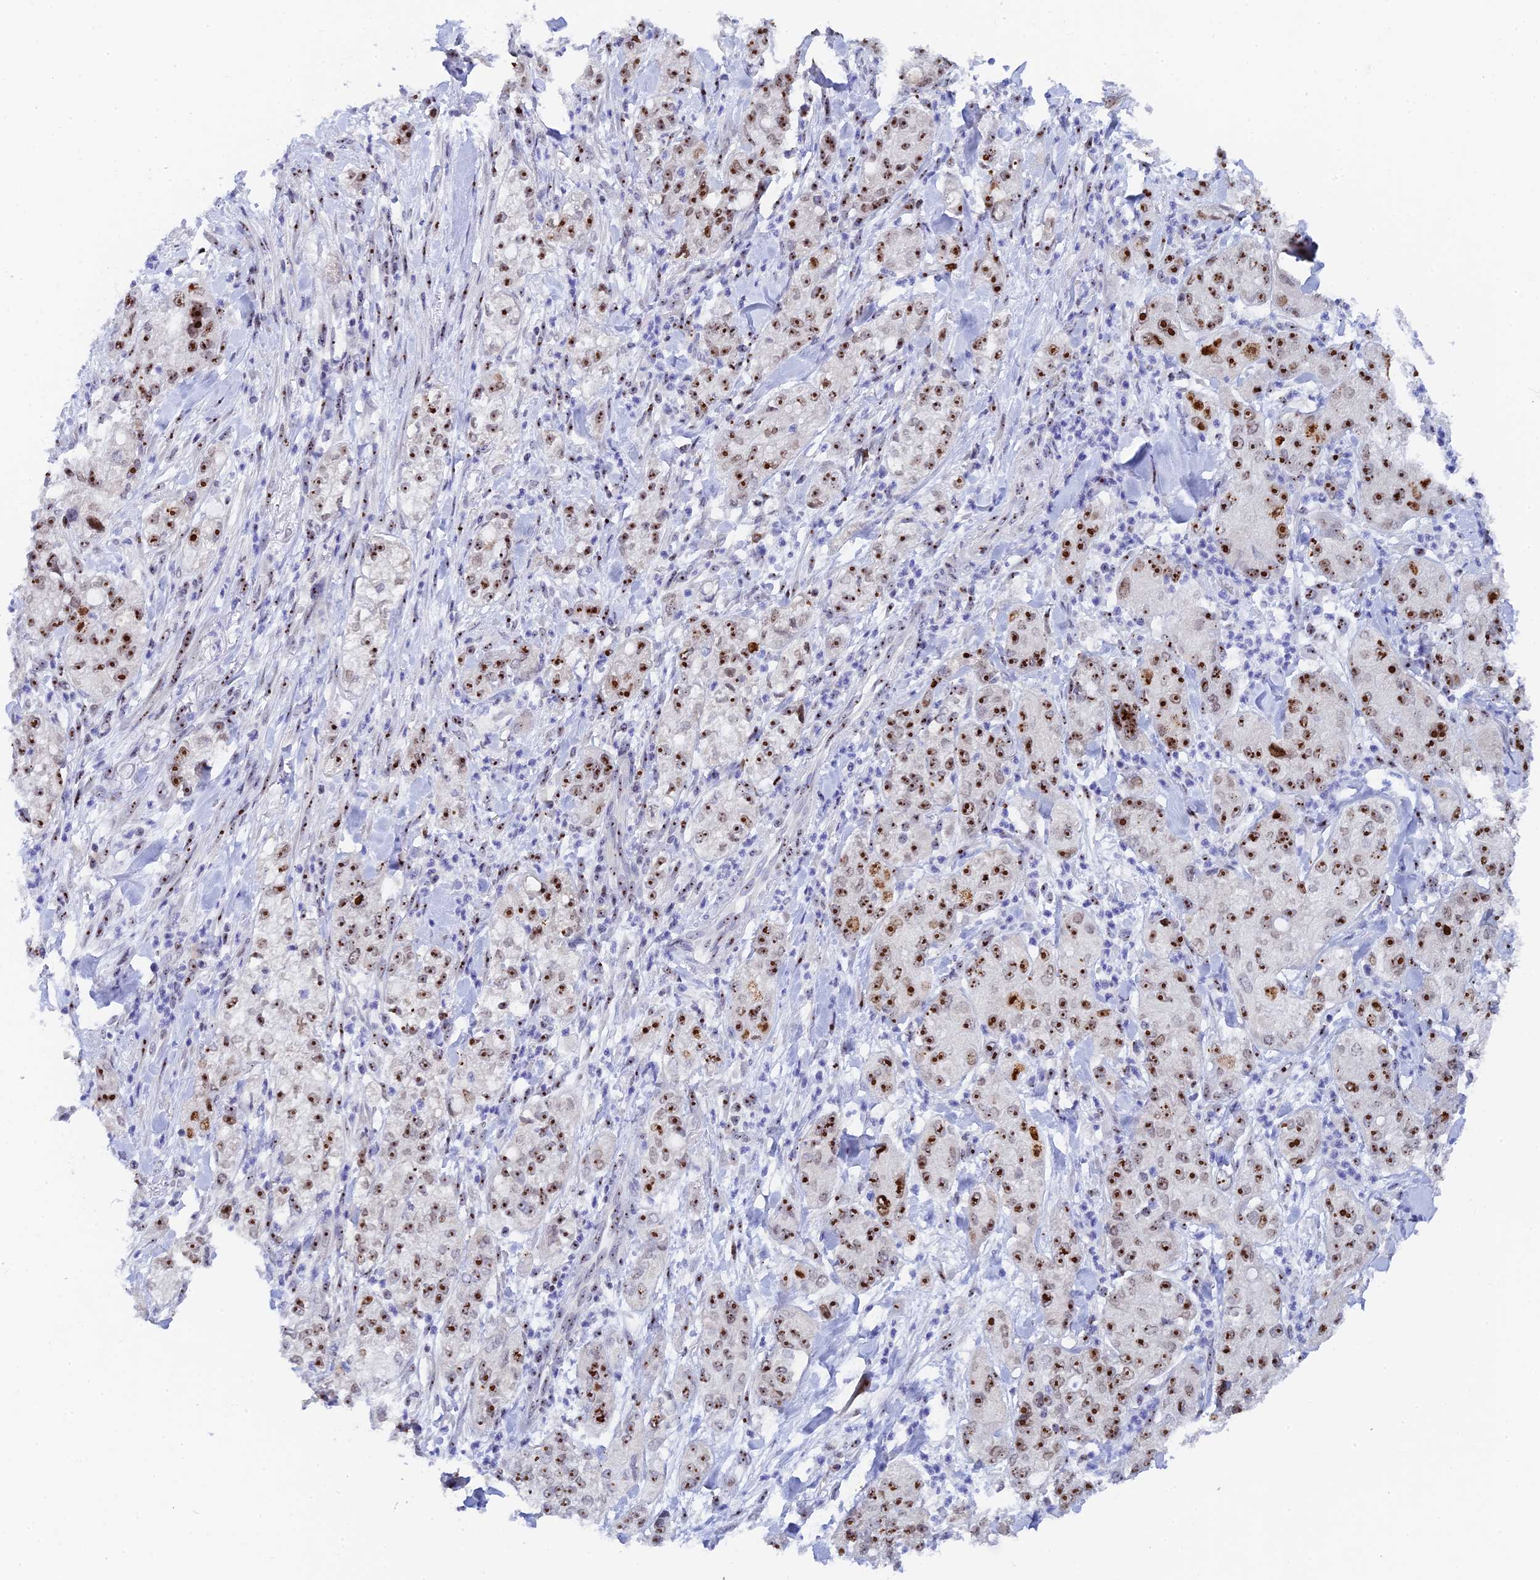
{"staining": {"intensity": "strong", "quantity": ">75%", "location": "nuclear"}, "tissue": "pancreatic cancer", "cell_type": "Tumor cells", "image_type": "cancer", "snomed": [{"axis": "morphology", "description": "Adenocarcinoma, NOS"}, {"axis": "topography", "description": "Pancreas"}], "caption": "Adenocarcinoma (pancreatic) was stained to show a protein in brown. There is high levels of strong nuclear staining in about >75% of tumor cells. Ihc stains the protein in brown and the nuclei are stained blue.", "gene": "RSL1D1", "patient": {"sex": "female", "age": 78}}